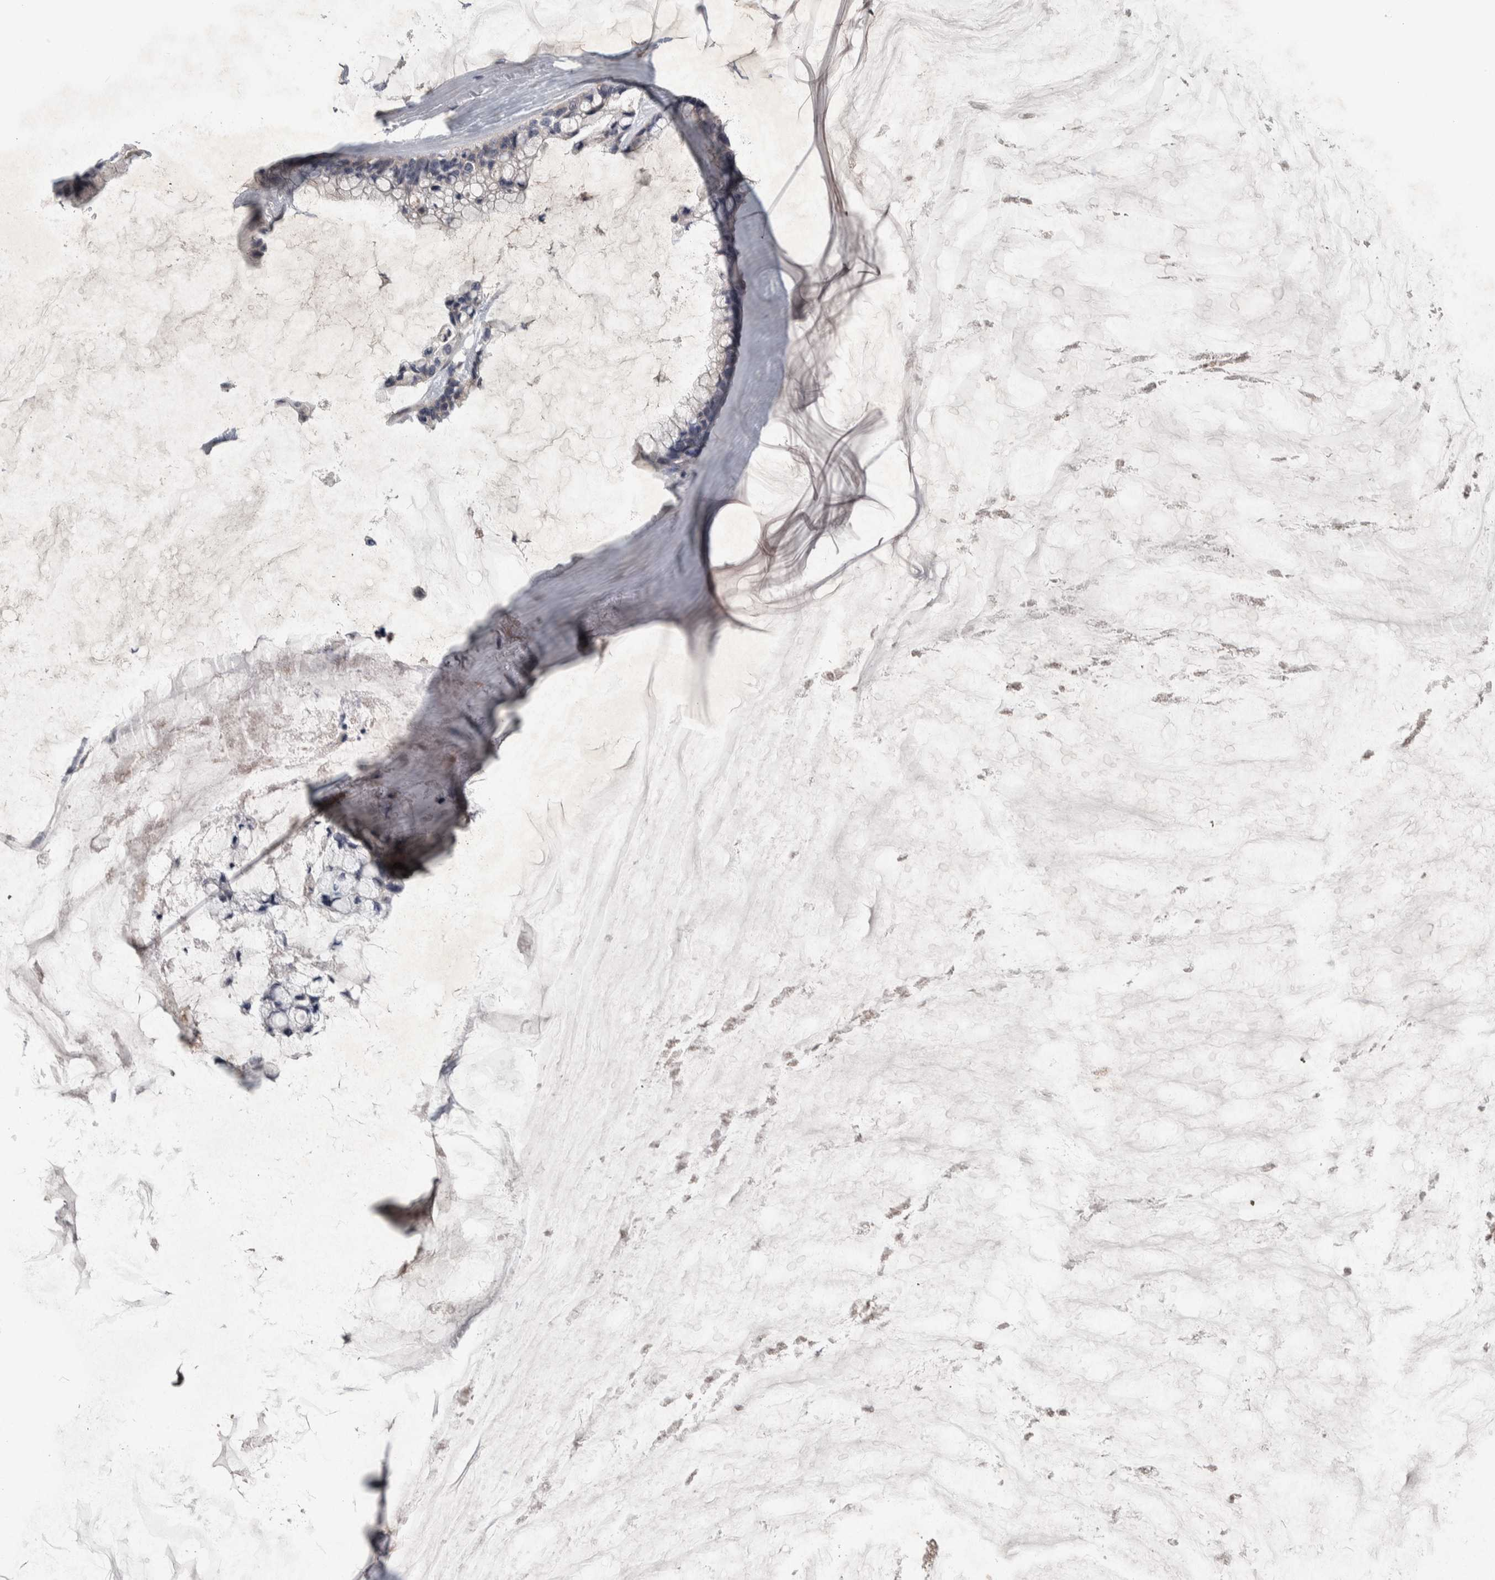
{"staining": {"intensity": "negative", "quantity": "none", "location": "none"}, "tissue": "ovarian cancer", "cell_type": "Tumor cells", "image_type": "cancer", "snomed": [{"axis": "morphology", "description": "Cystadenocarcinoma, mucinous, NOS"}, {"axis": "topography", "description": "Ovary"}], "caption": "Immunohistochemistry (IHC) of human ovarian mucinous cystadenocarcinoma demonstrates no positivity in tumor cells. (Brightfield microscopy of DAB (3,3'-diaminobenzidine) immunohistochemistry (IHC) at high magnification).", "gene": "CHRM3", "patient": {"sex": "female", "age": 39}}